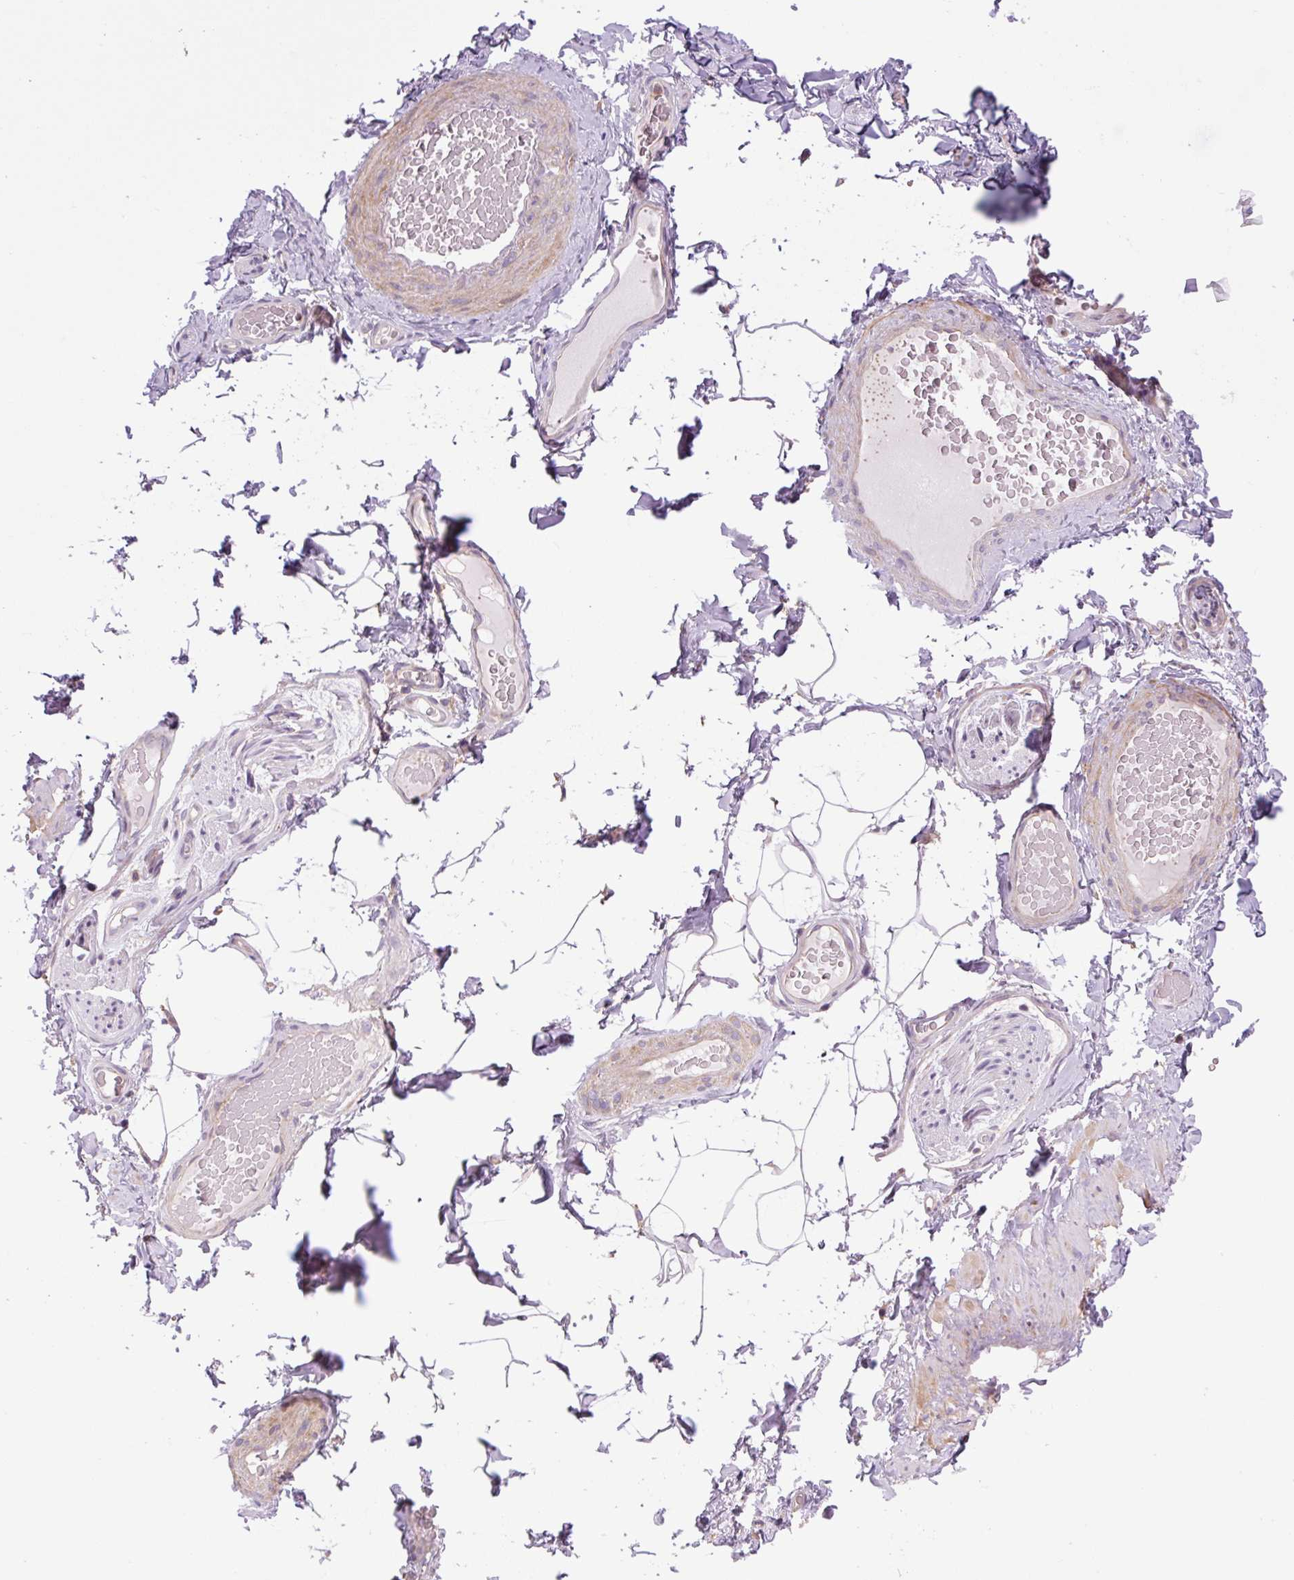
{"staining": {"intensity": "negative", "quantity": "none", "location": "none"}, "tissue": "adipose tissue", "cell_type": "Adipocytes", "image_type": "normal", "snomed": [{"axis": "morphology", "description": "Normal tissue, NOS"}, {"axis": "topography", "description": "Vascular tissue"}, {"axis": "topography", "description": "Peripheral nerve tissue"}], "caption": "Immunohistochemistry (IHC) micrograph of benign adipose tissue stained for a protein (brown), which displays no positivity in adipocytes.", "gene": "KIFC1", "patient": {"sex": "male", "age": 41}}